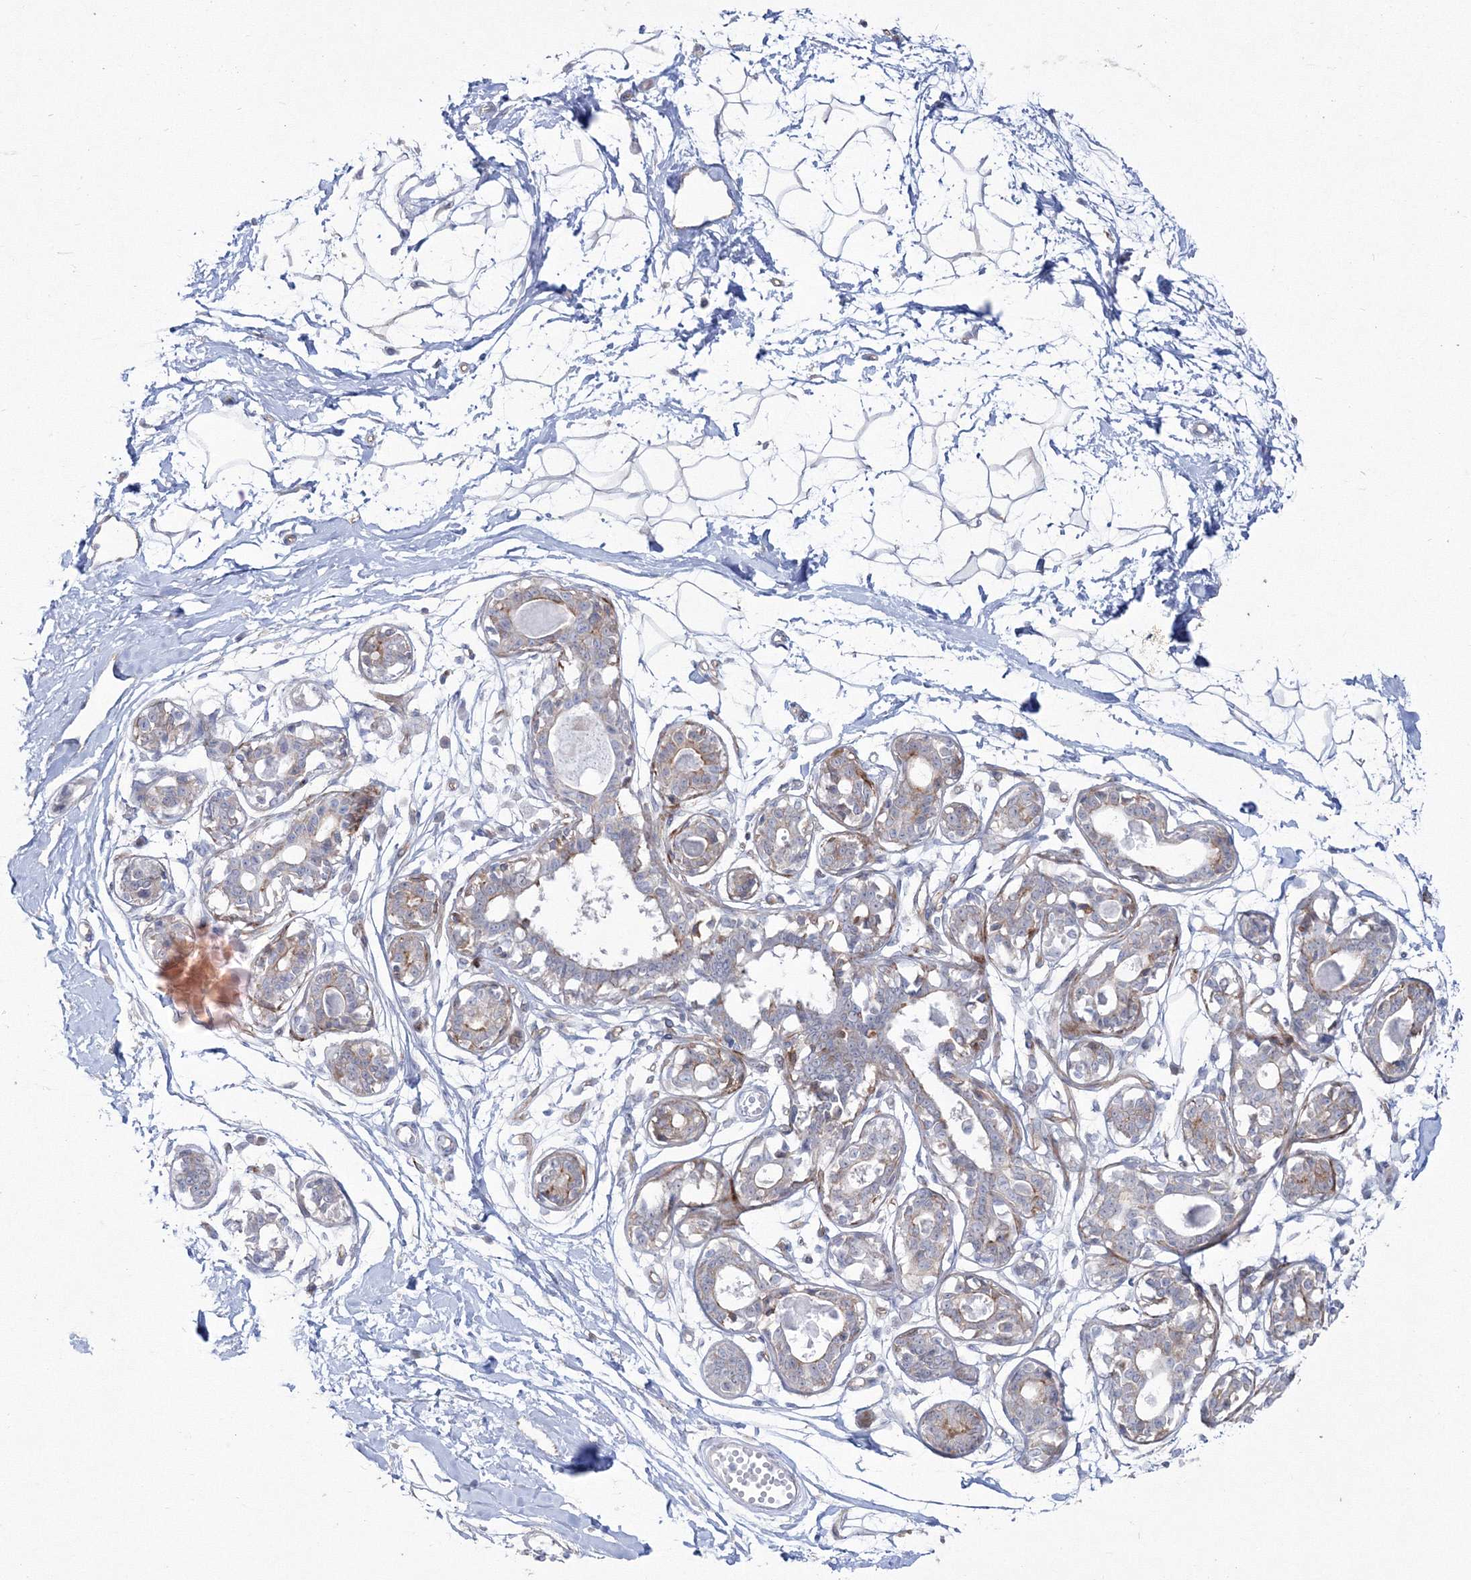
{"staining": {"intensity": "negative", "quantity": "none", "location": "none"}, "tissue": "breast", "cell_type": "Adipocytes", "image_type": "normal", "snomed": [{"axis": "morphology", "description": "Normal tissue, NOS"}, {"axis": "topography", "description": "Breast"}], "caption": "DAB immunohistochemical staining of normal human breast exhibits no significant expression in adipocytes.", "gene": "HYAL2", "patient": {"sex": "female", "age": 45}}